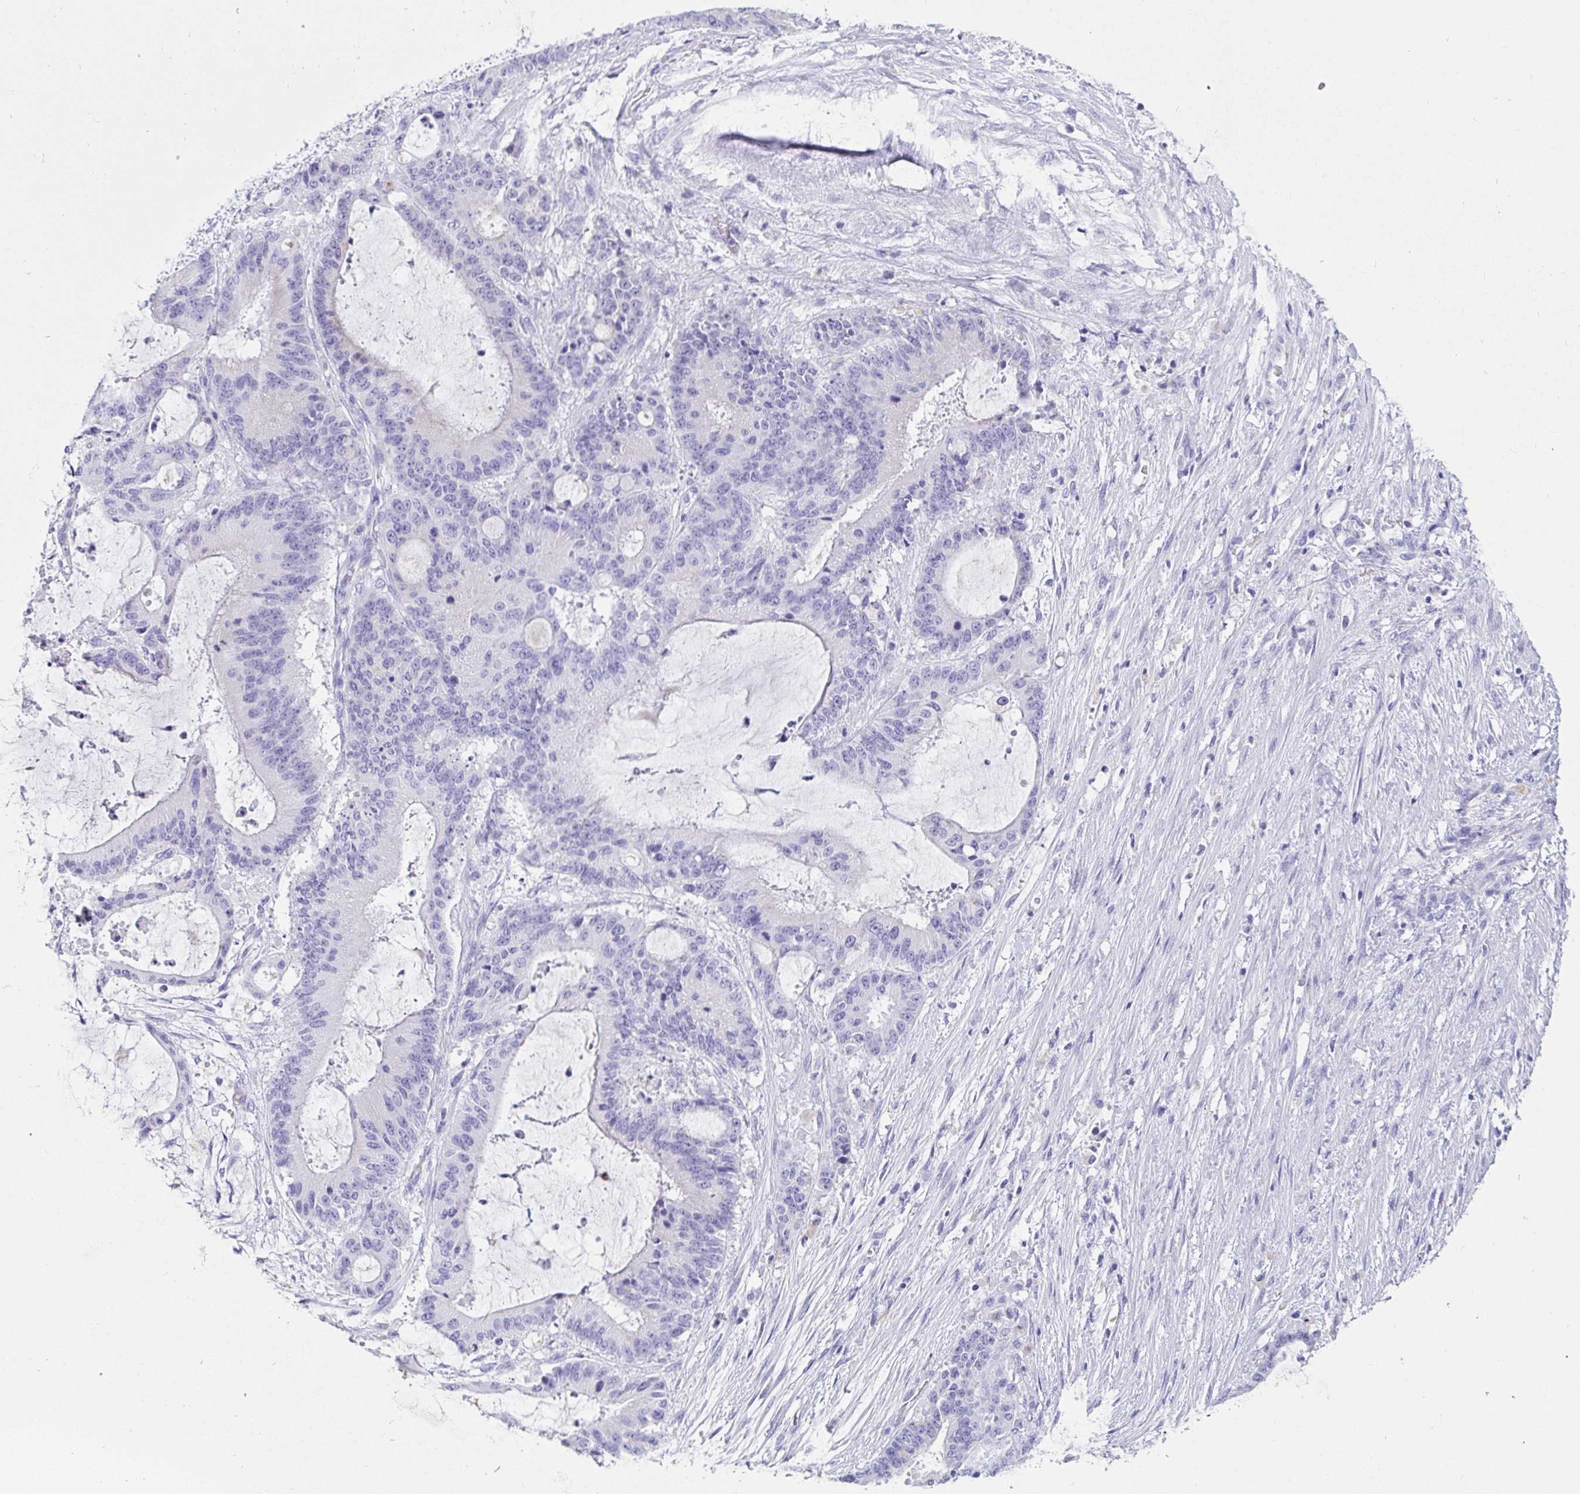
{"staining": {"intensity": "negative", "quantity": "none", "location": "none"}, "tissue": "liver cancer", "cell_type": "Tumor cells", "image_type": "cancer", "snomed": [{"axis": "morphology", "description": "Normal tissue, NOS"}, {"axis": "morphology", "description": "Cholangiocarcinoma"}, {"axis": "topography", "description": "Liver"}, {"axis": "topography", "description": "Peripheral nerve tissue"}], "caption": "IHC micrograph of neoplastic tissue: liver cancer stained with DAB (3,3'-diaminobenzidine) exhibits no significant protein positivity in tumor cells. The staining was performed using DAB (3,3'-diaminobenzidine) to visualize the protein expression in brown, while the nuclei were stained in blue with hematoxylin (Magnification: 20x).", "gene": "ZPBP2", "patient": {"sex": "female", "age": 73}}